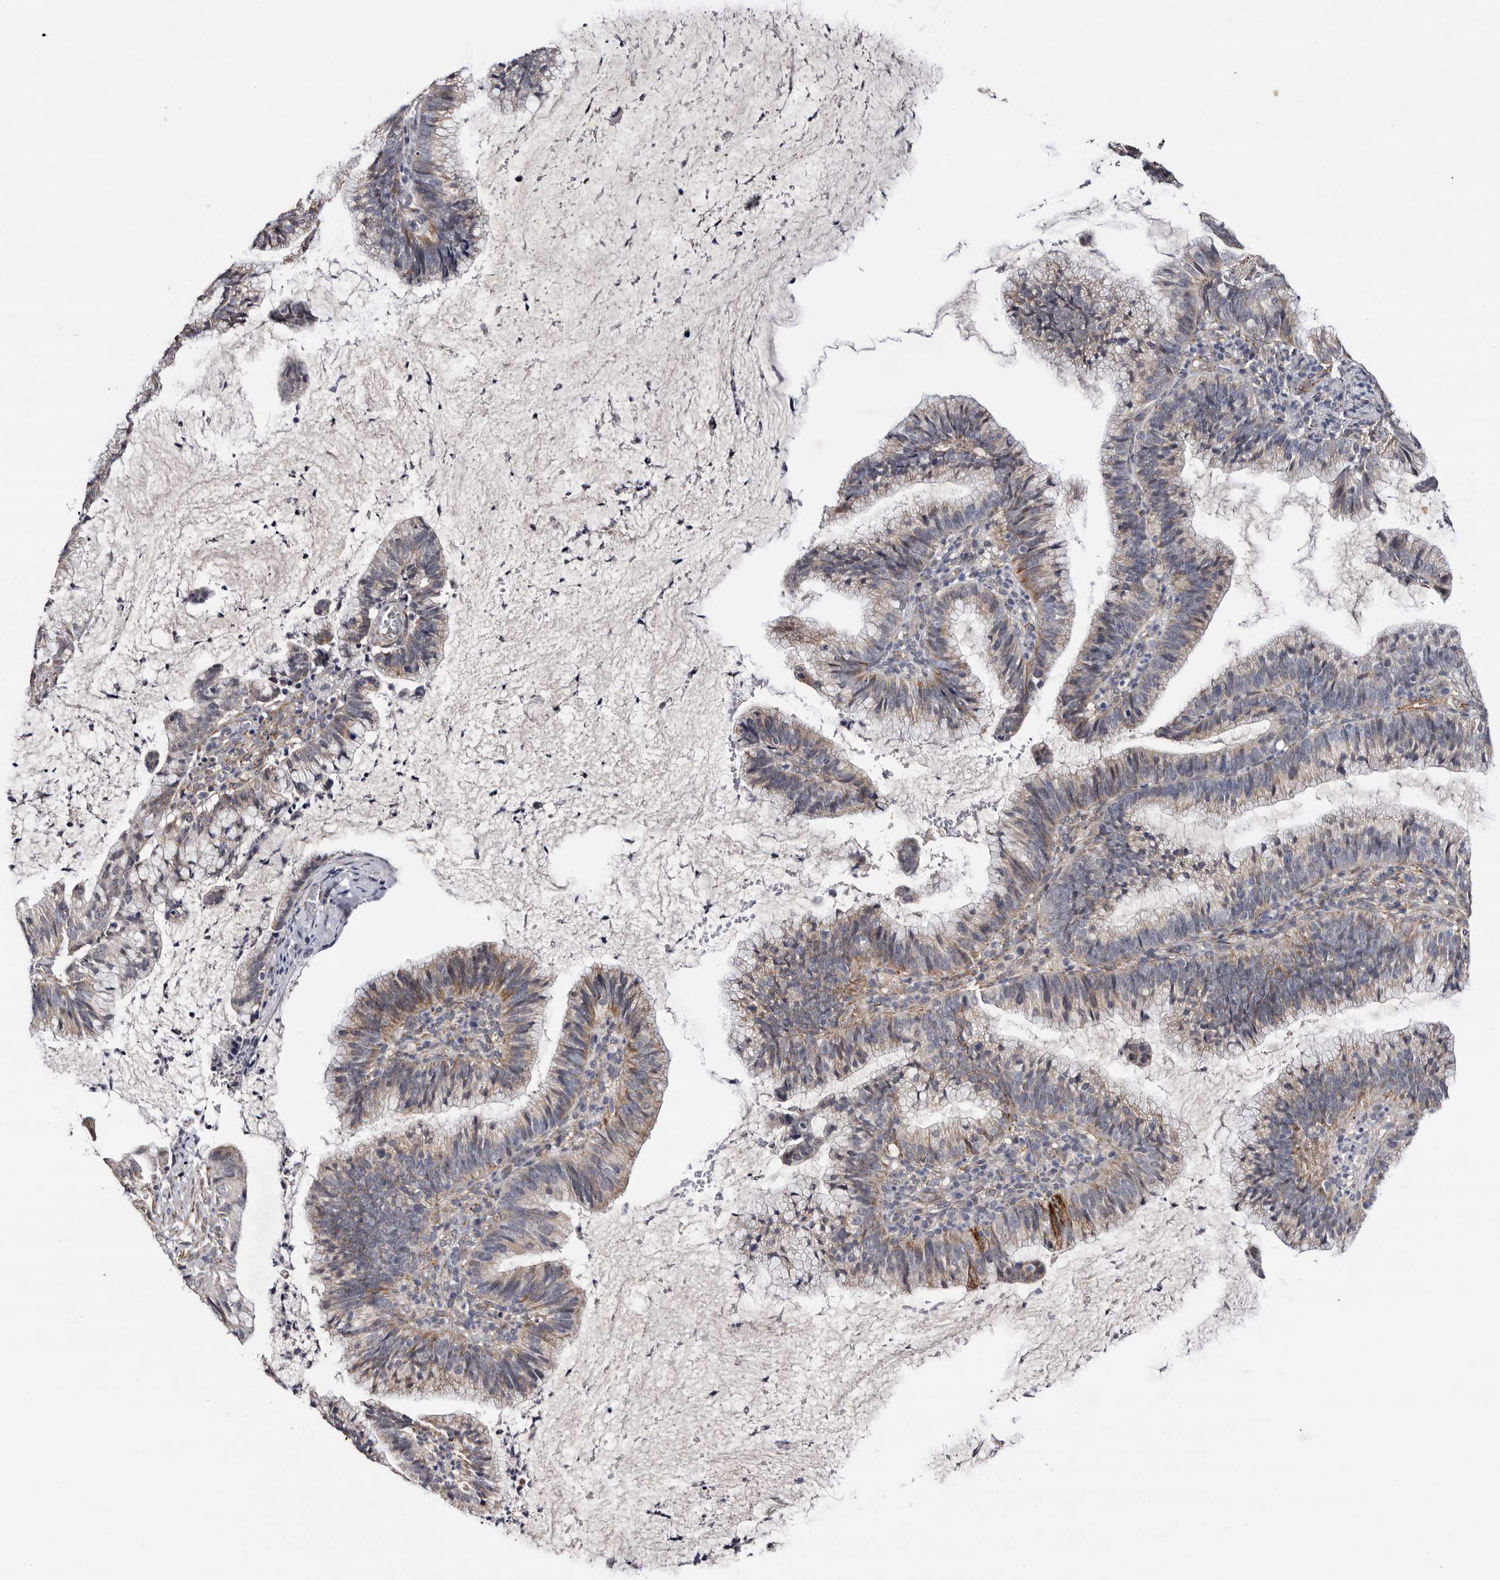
{"staining": {"intensity": "weak", "quantity": "25%-75%", "location": "cytoplasmic/membranous"}, "tissue": "cervical cancer", "cell_type": "Tumor cells", "image_type": "cancer", "snomed": [{"axis": "morphology", "description": "Adenocarcinoma, NOS"}, {"axis": "topography", "description": "Cervix"}], "caption": "Immunohistochemical staining of cervical cancer (adenocarcinoma) demonstrates low levels of weak cytoplasmic/membranous positivity in approximately 25%-75% of tumor cells.", "gene": "ARMCX2", "patient": {"sex": "female", "age": 36}}